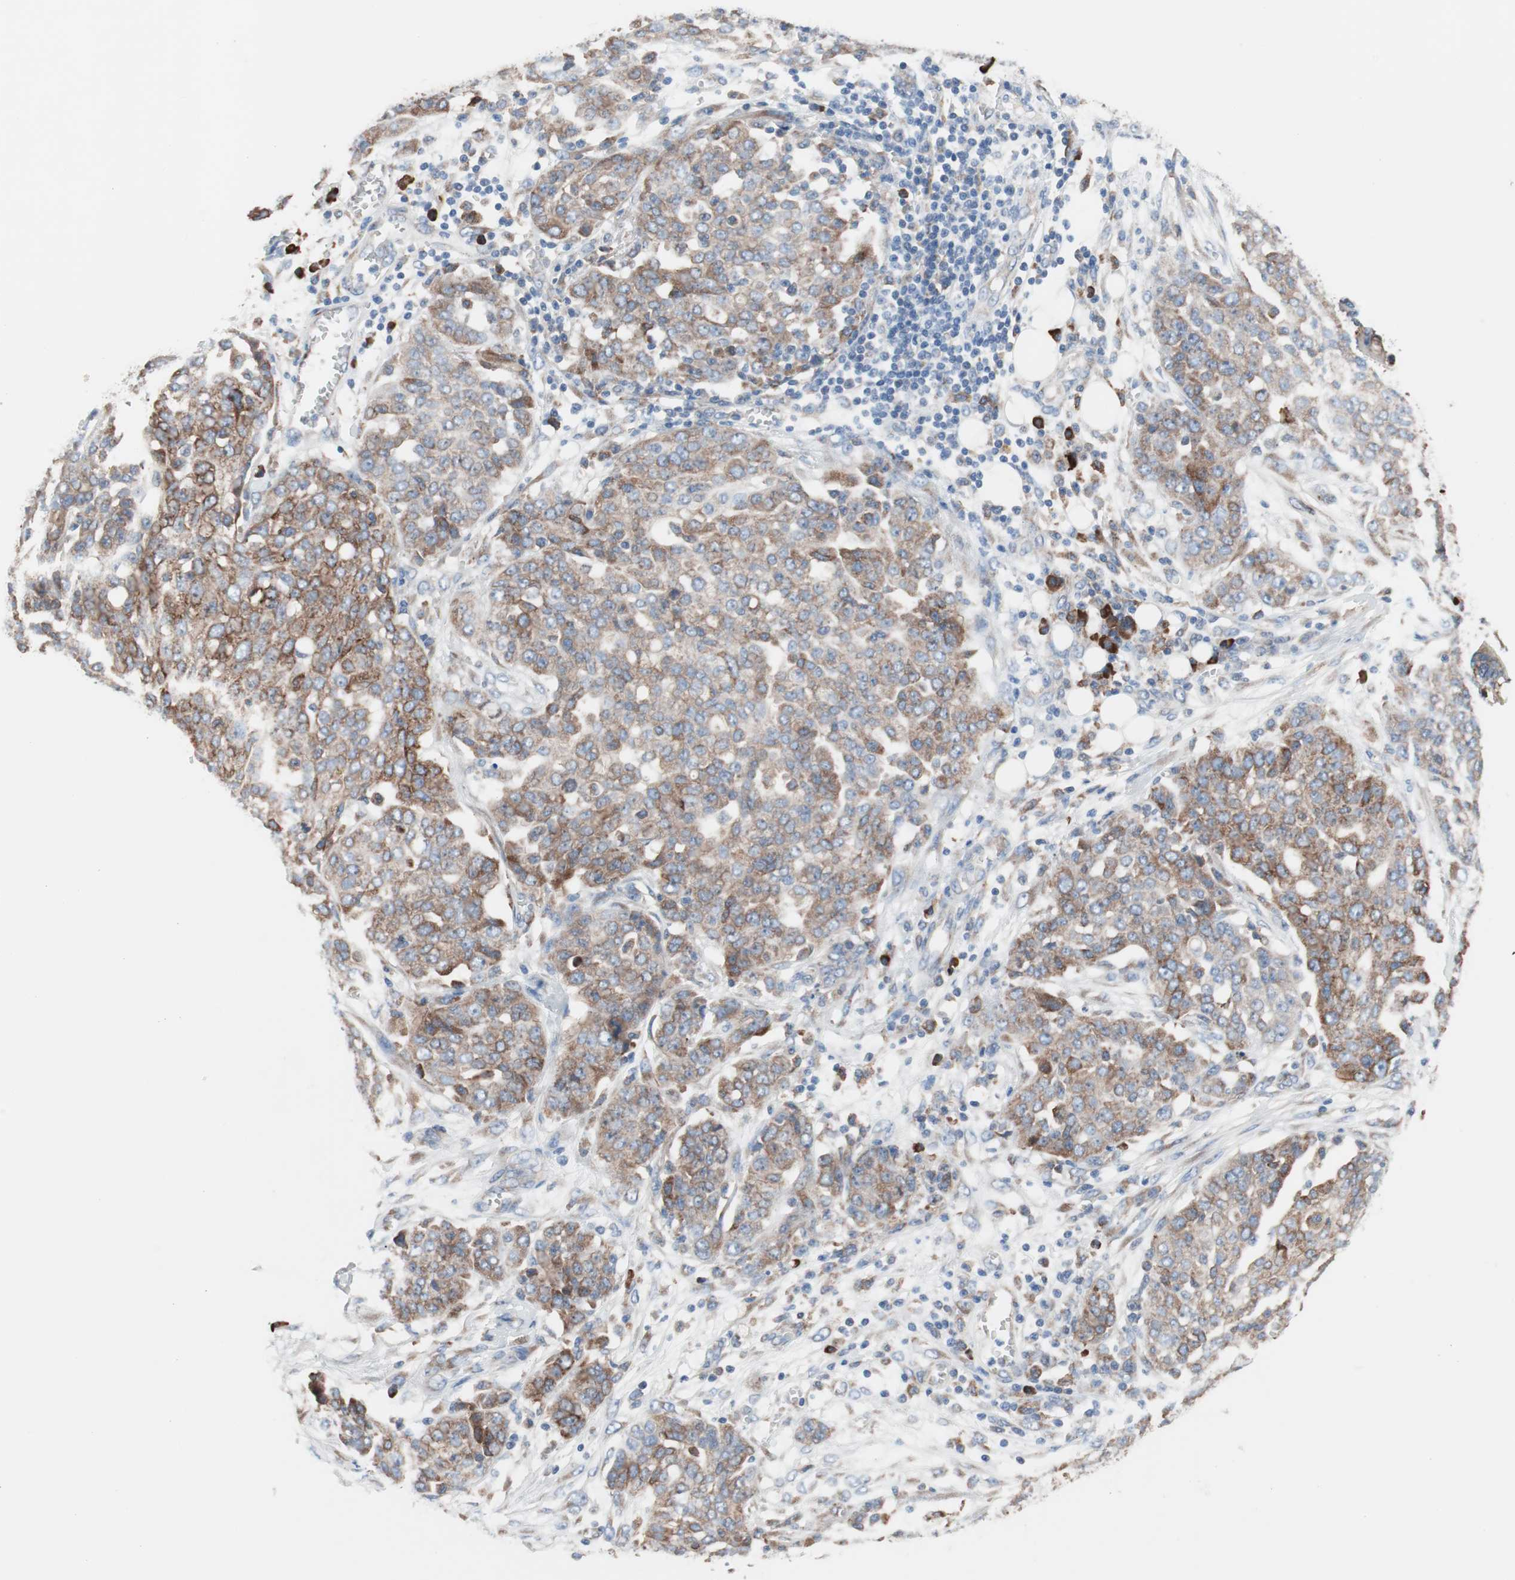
{"staining": {"intensity": "moderate", "quantity": "25%-75%", "location": "cytoplasmic/membranous"}, "tissue": "ovarian cancer", "cell_type": "Tumor cells", "image_type": "cancer", "snomed": [{"axis": "morphology", "description": "Cystadenocarcinoma, serous, NOS"}, {"axis": "topography", "description": "Soft tissue"}, {"axis": "topography", "description": "Ovary"}], "caption": "Human ovarian serous cystadenocarcinoma stained with a brown dye demonstrates moderate cytoplasmic/membranous positive expression in about 25%-75% of tumor cells.", "gene": "SLC27A4", "patient": {"sex": "female", "age": 57}}